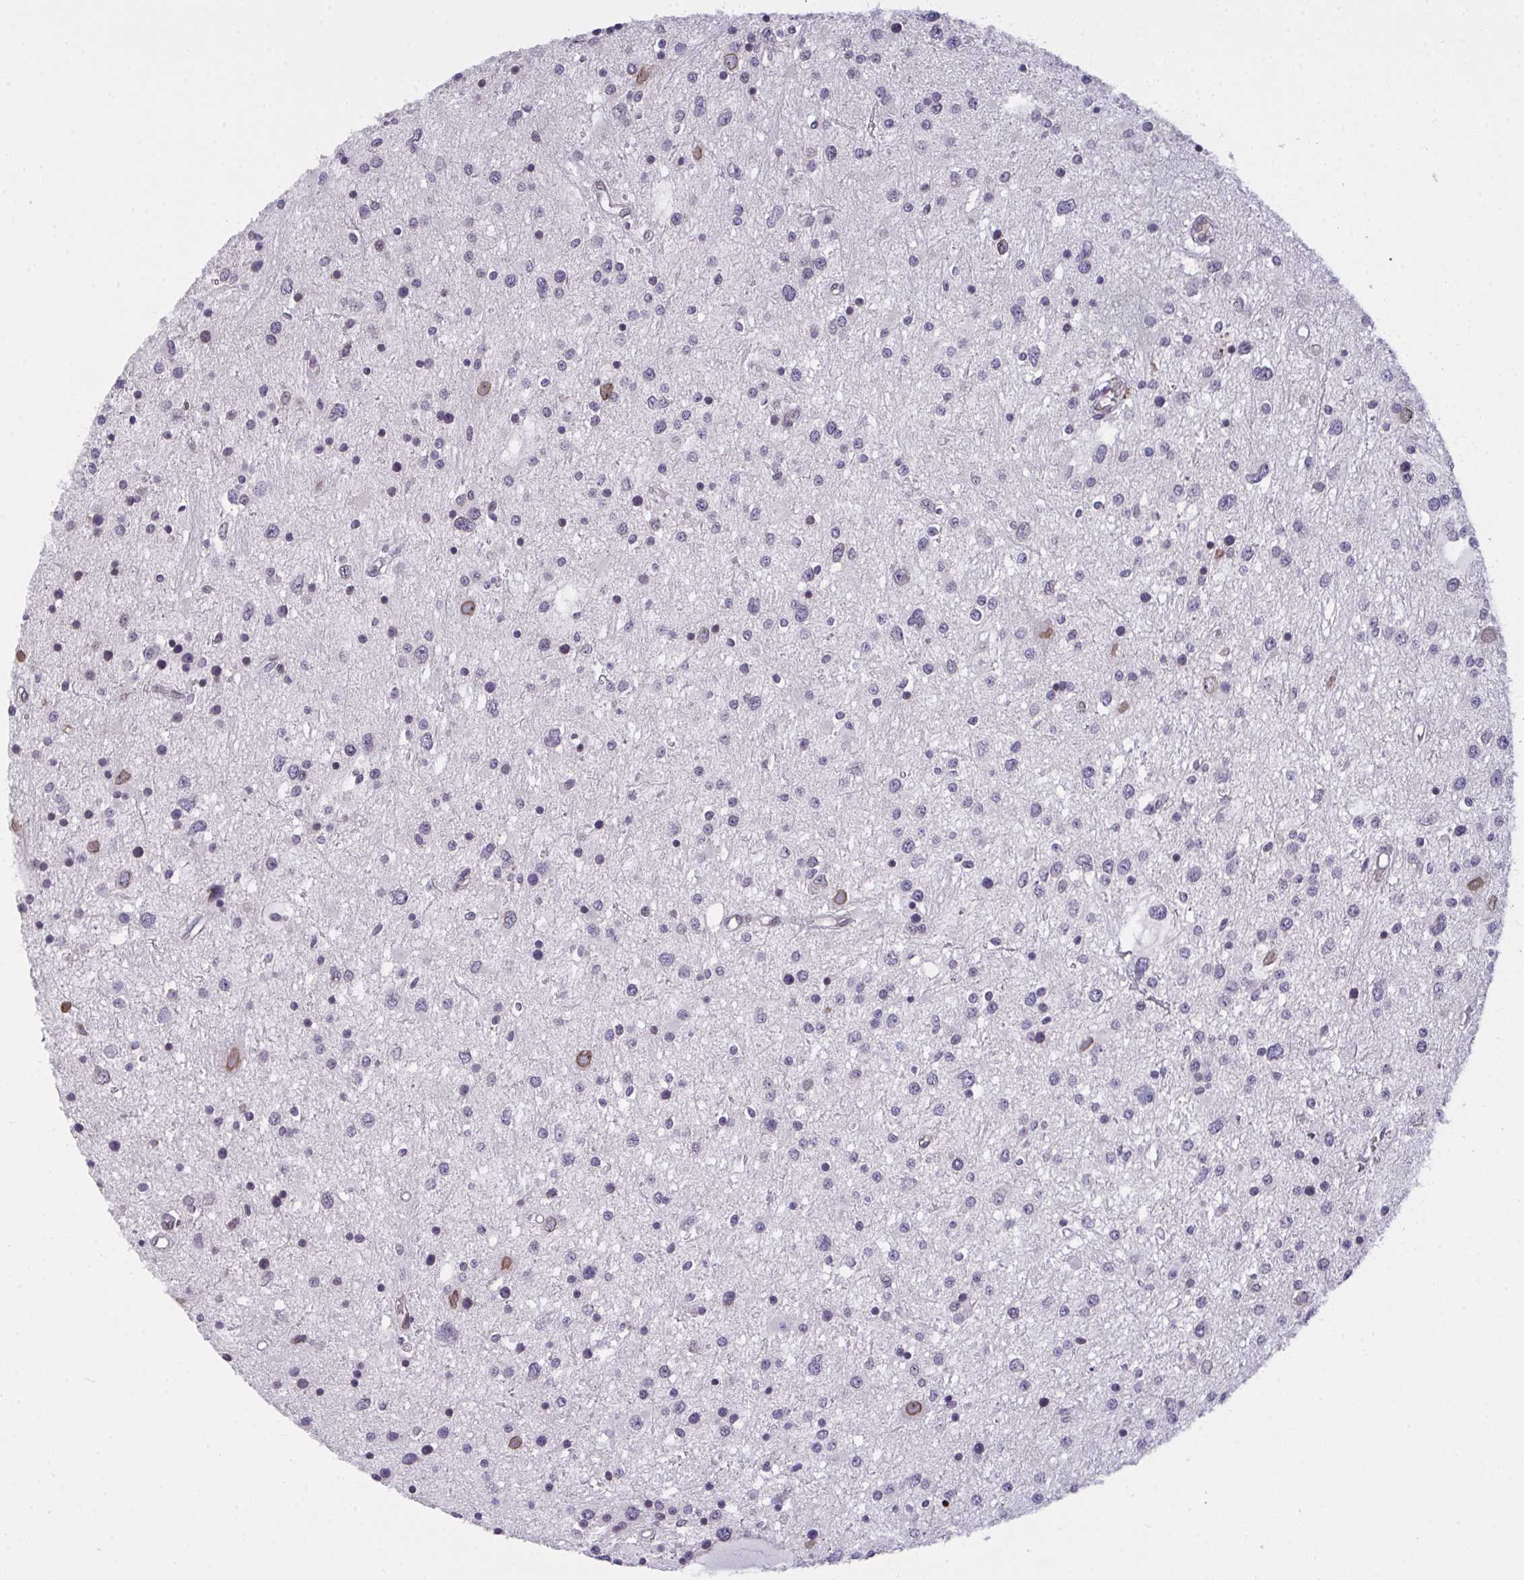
{"staining": {"intensity": "negative", "quantity": "none", "location": "none"}, "tissue": "glioma", "cell_type": "Tumor cells", "image_type": "cancer", "snomed": [{"axis": "morphology", "description": "Glioma, malignant, High grade"}, {"axis": "topography", "description": "Brain"}], "caption": "There is no significant staining in tumor cells of glioma.", "gene": "SEMA6B", "patient": {"sex": "male", "age": 54}}